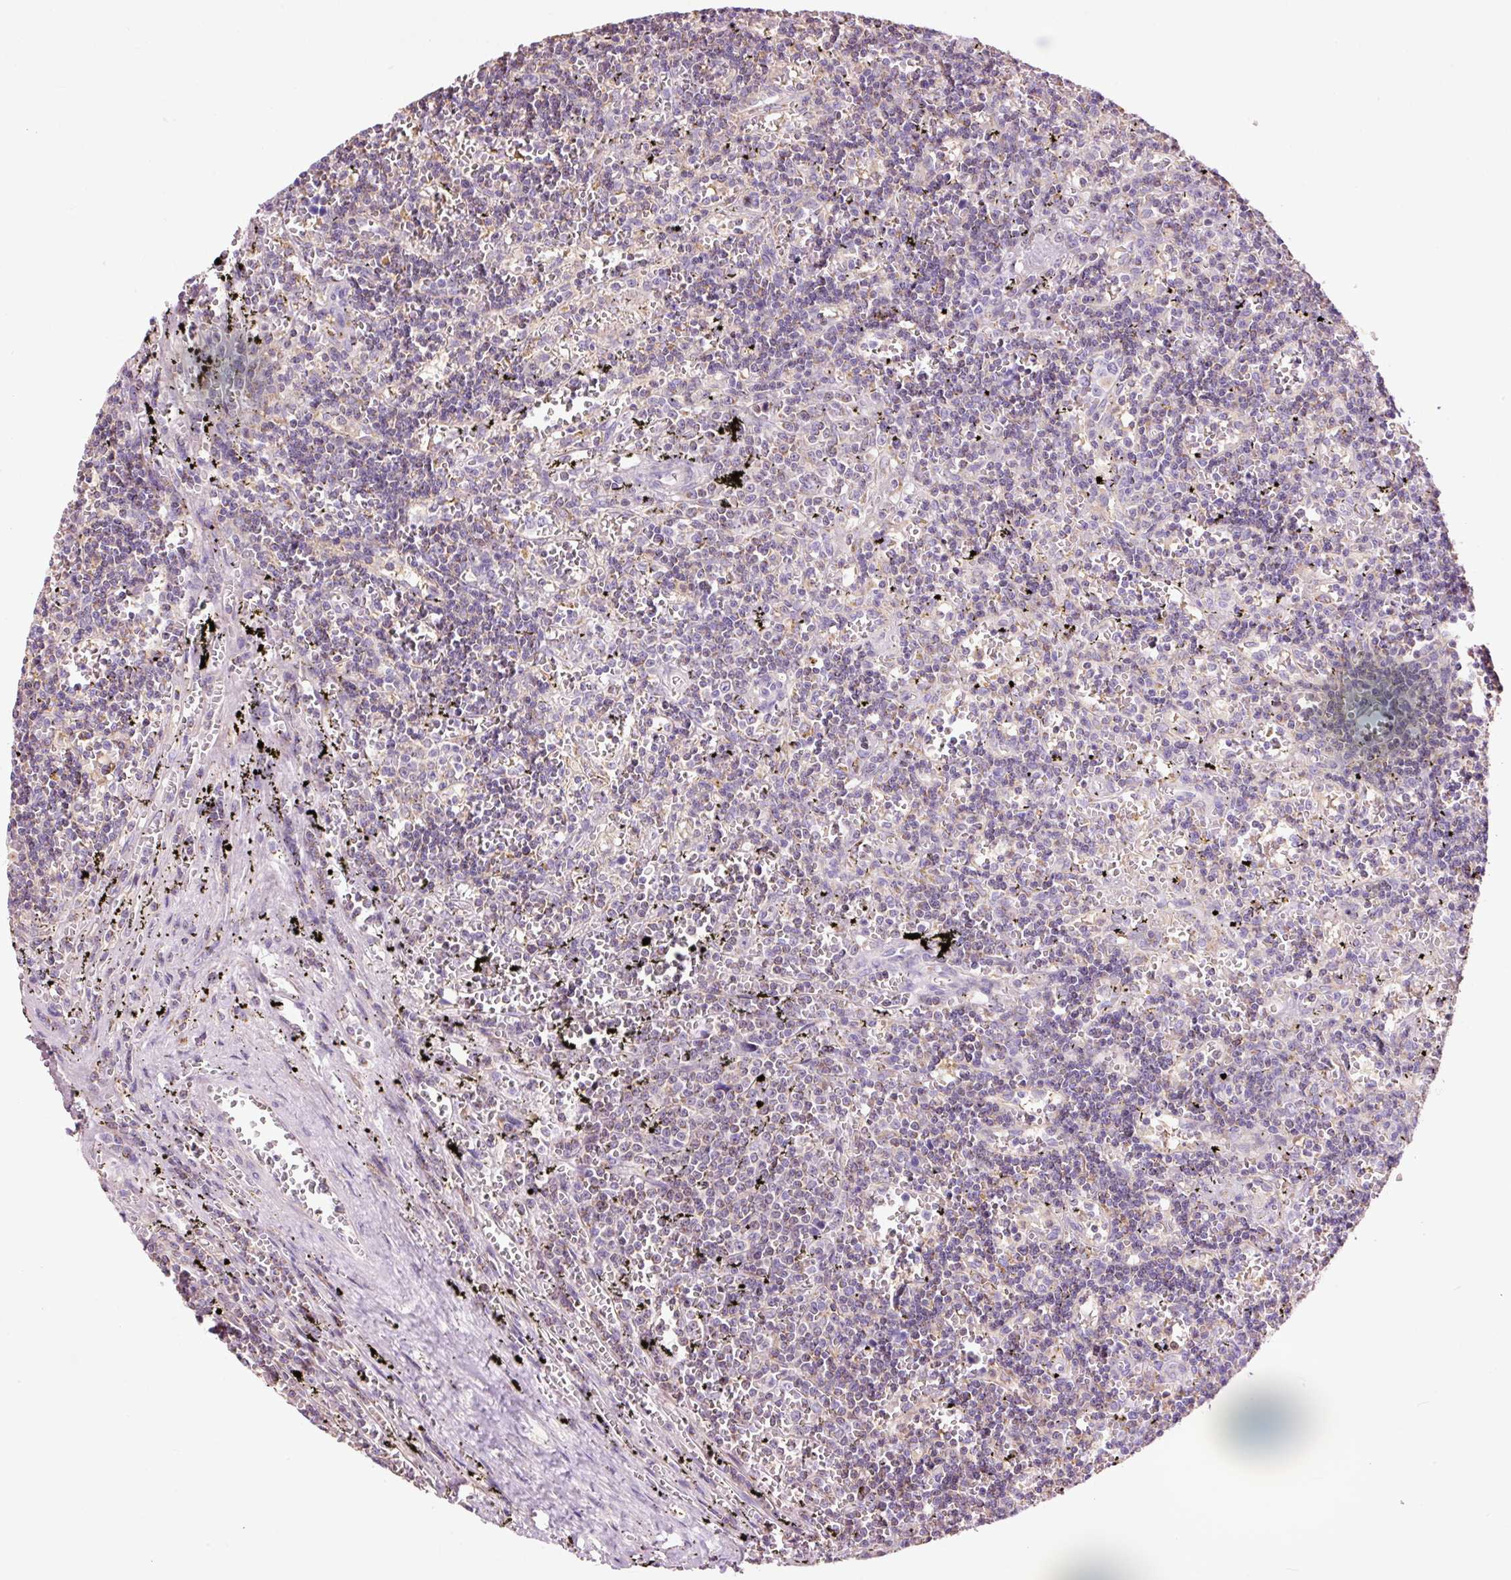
{"staining": {"intensity": "negative", "quantity": "none", "location": "none"}, "tissue": "lymphoma", "cell_type": "Tumor cells", "image_type": "cancer", "snomed": [{"axis": "morphology", "description": "Malignant lymphoma, non-Hodgkin's type, Low grade"}, {"axis": "topography", "description": "Spleen"}], "caption": "The micrograph shows no significant positivity in tumor cells of low-grade malignant lymphoma, non-Hodgkin's type. (Stains: DAB IHC with hematoxylin counter stain, Microscopy: brightfield microscopy at high magnification).", "gene": "PRDX5", "patient": {"sex": "male", "age": 60}}